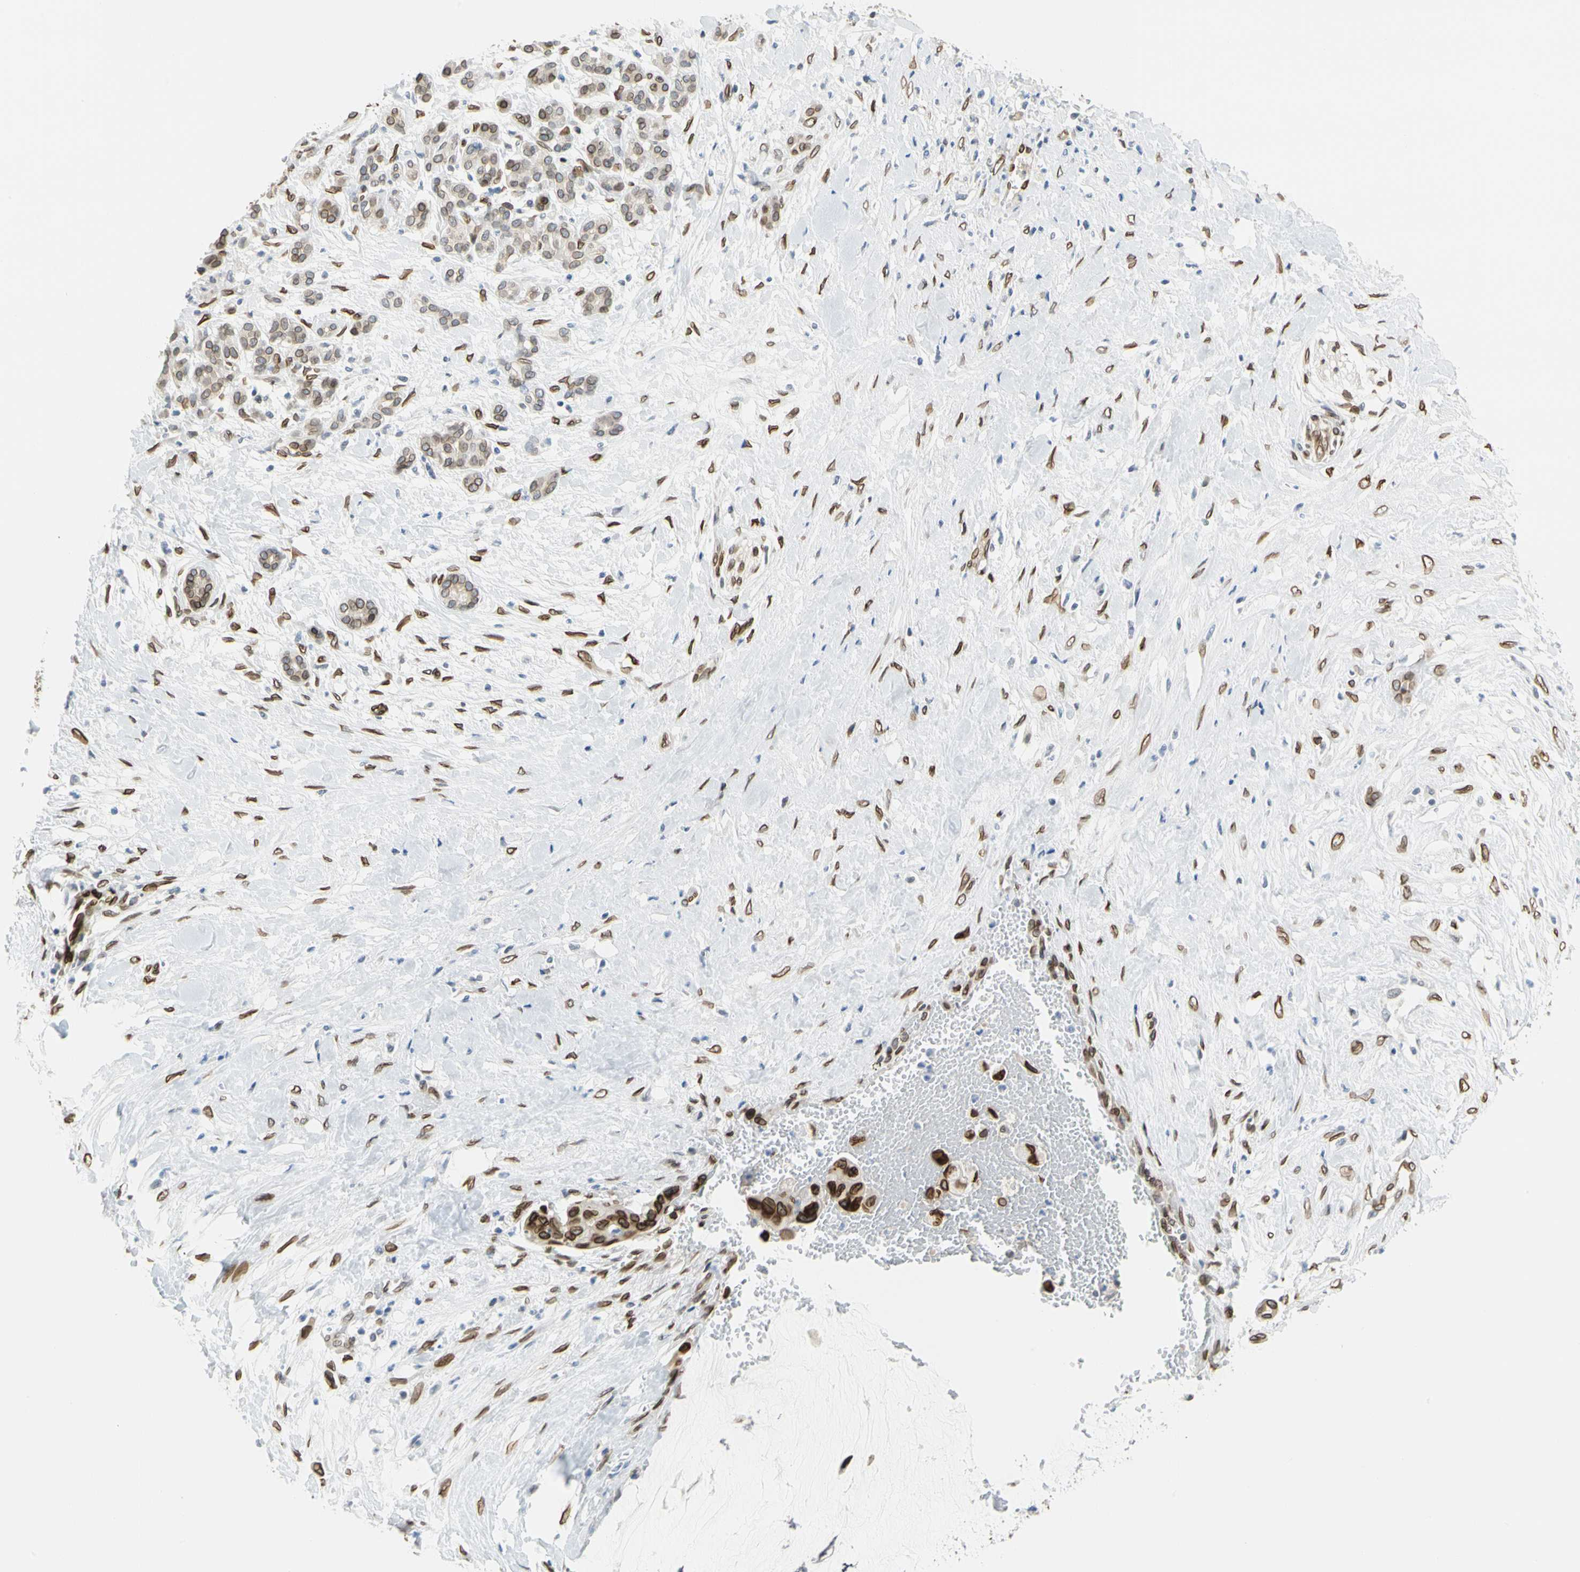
{"staining": {"intensity": "strong", "quantity": ">75%", "location": "cytoplasmic/membranous,nuclear"}, "tissue": "pancreatic cancer", "cell_type": "Tumor cells", "image_type": "cancer", "snomed": [{"axis": "morphology", "description": "Adenocarcinoma, NOS"}, {"axis": "topography", "description": "Pancreas"}], "caption": "Protein staining exhibits strong cytoplasmic/membranous and nuclear positivity in approximately >75% of tumor cells in adenocarcinoma (pancreatic).", "gene": "SUN1", "patient": {"sex": "male", "age": 41}}